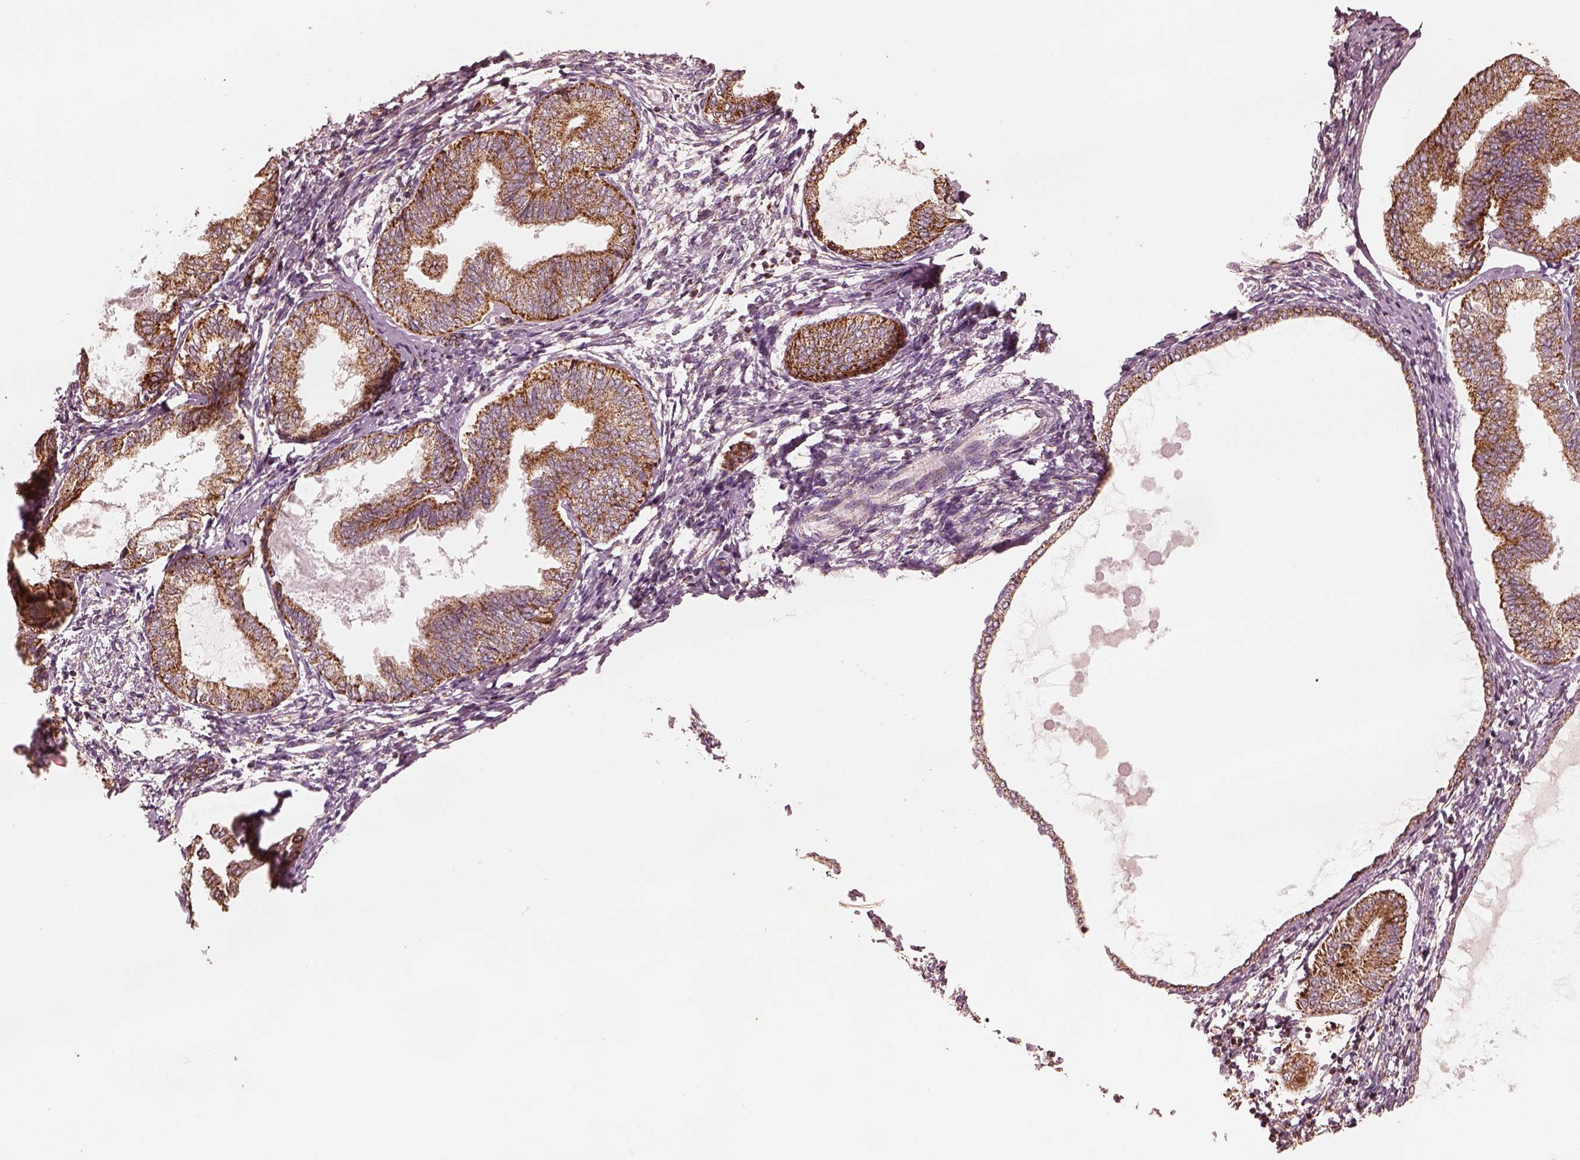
{"staining": {"intensity": "moderate", "quantity": ">75%", "location": "cytoplasmic/membranous"}, "tissue": "endometrial cancer", "cell_type": "Tumor cells", "image_type": "cancer", "snomed": [{"axis": "morphology", "description": "Adenocarcinoma, NOS"}, {"axis": "topography", "description": "Endometrium"}], "caption": "Moderate cytoplasmic/membranous expression is identified in about >75% of tumor cells in endometrial adenocarcinoma. (IHC, brightfield microscopy, high magnification).", "gene": "ENTPD6", "patient": {"sex": "female", "age": 68}}